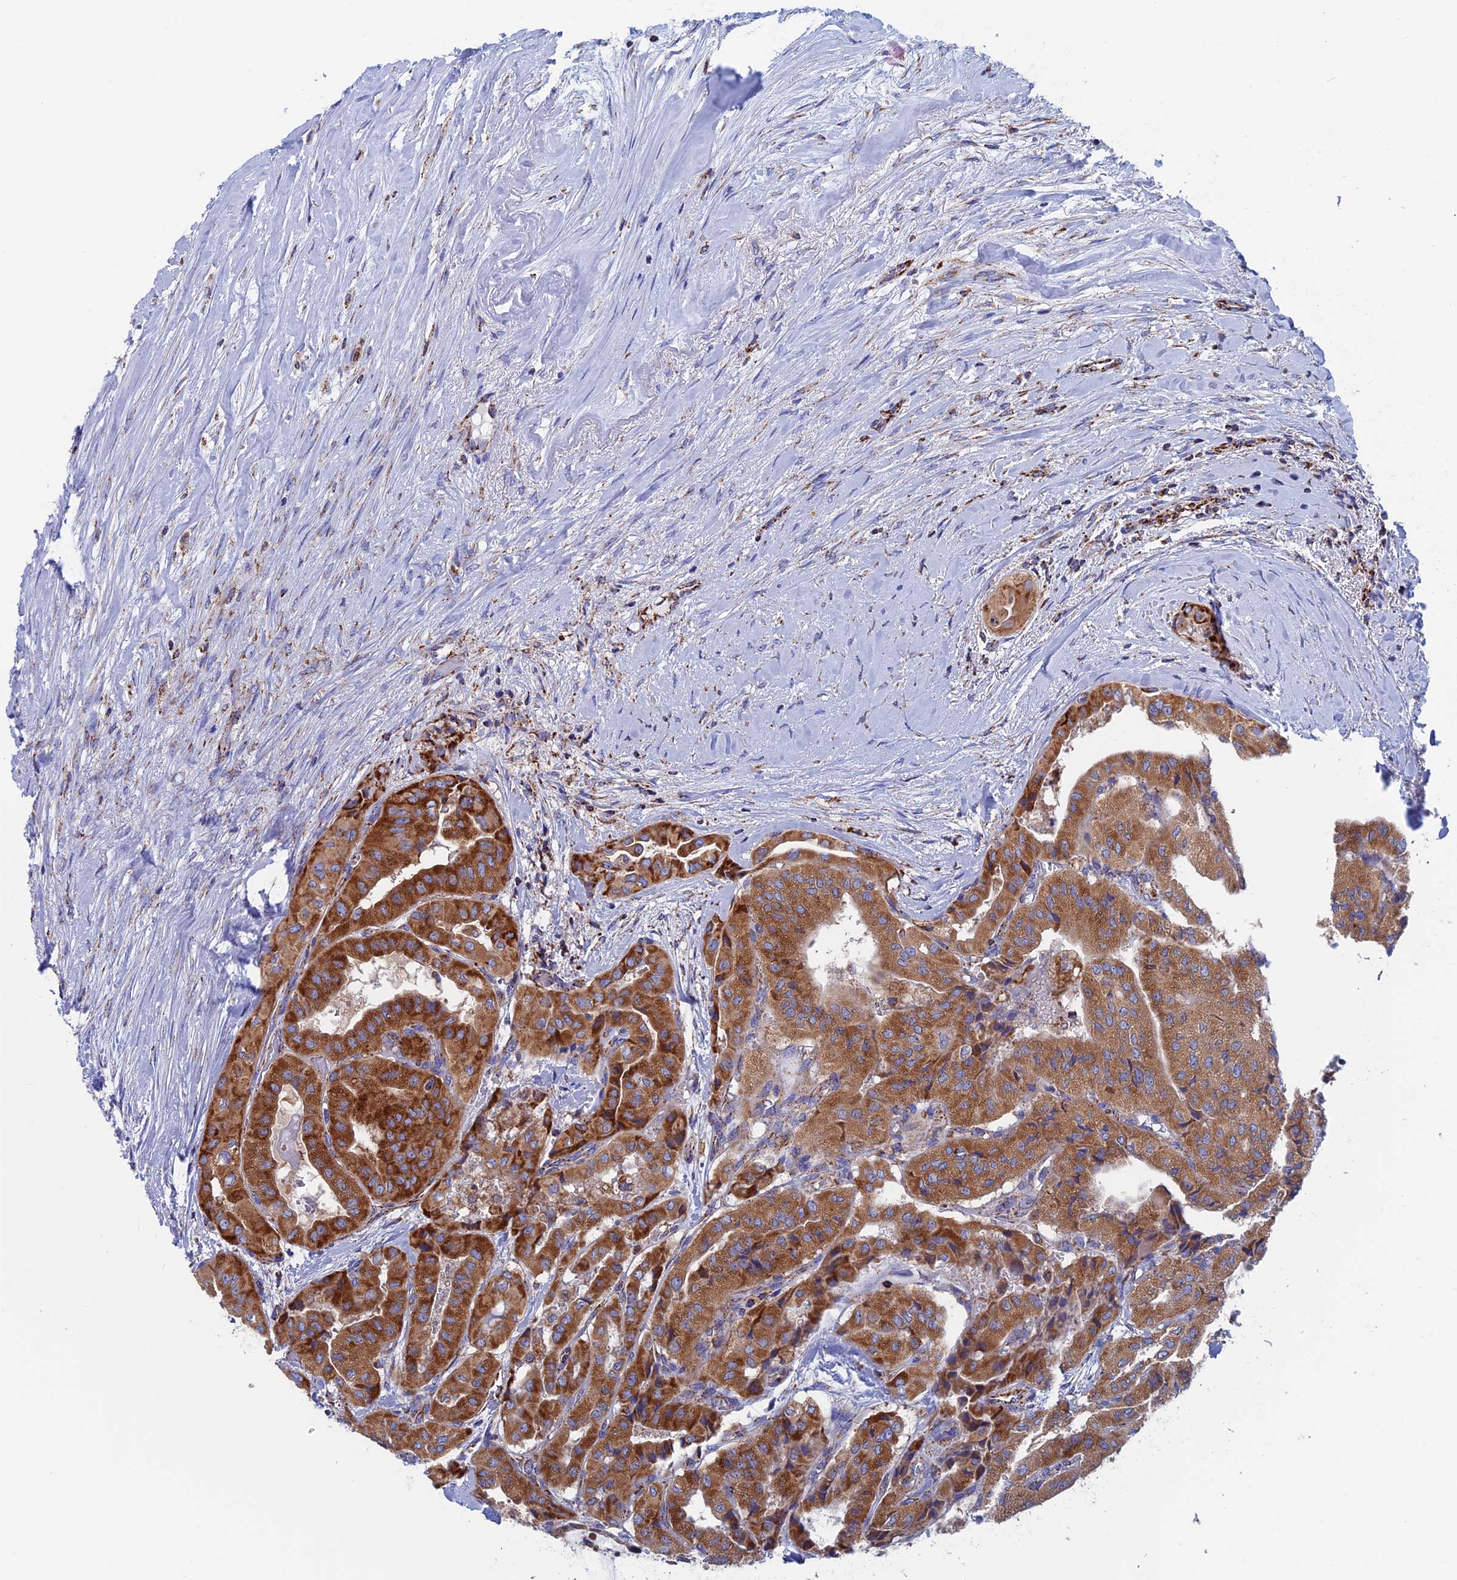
{"staining": {"intensity": "strong", "quantity": ">75%", "location": "cytoplasmic/membranous"}, "tissue": "thyroid cancer", "cell_type": "Tumor cells", "image_type": "cancer", "snomed": [{"axis": "morphology", "description": "Papillary adenocarcinoma, NOS"}, {"axis": "topography", "description": "Thyroid gland"}], "caption": "A photomicrograph of human papillary adenocarcinoma (thyroid) stained for a protein demonstrates strong cytoplasmic/membranous brown staining in tumor cells.", "gene": "WDR83", "patient": {"sex": "female", "age": 59}}